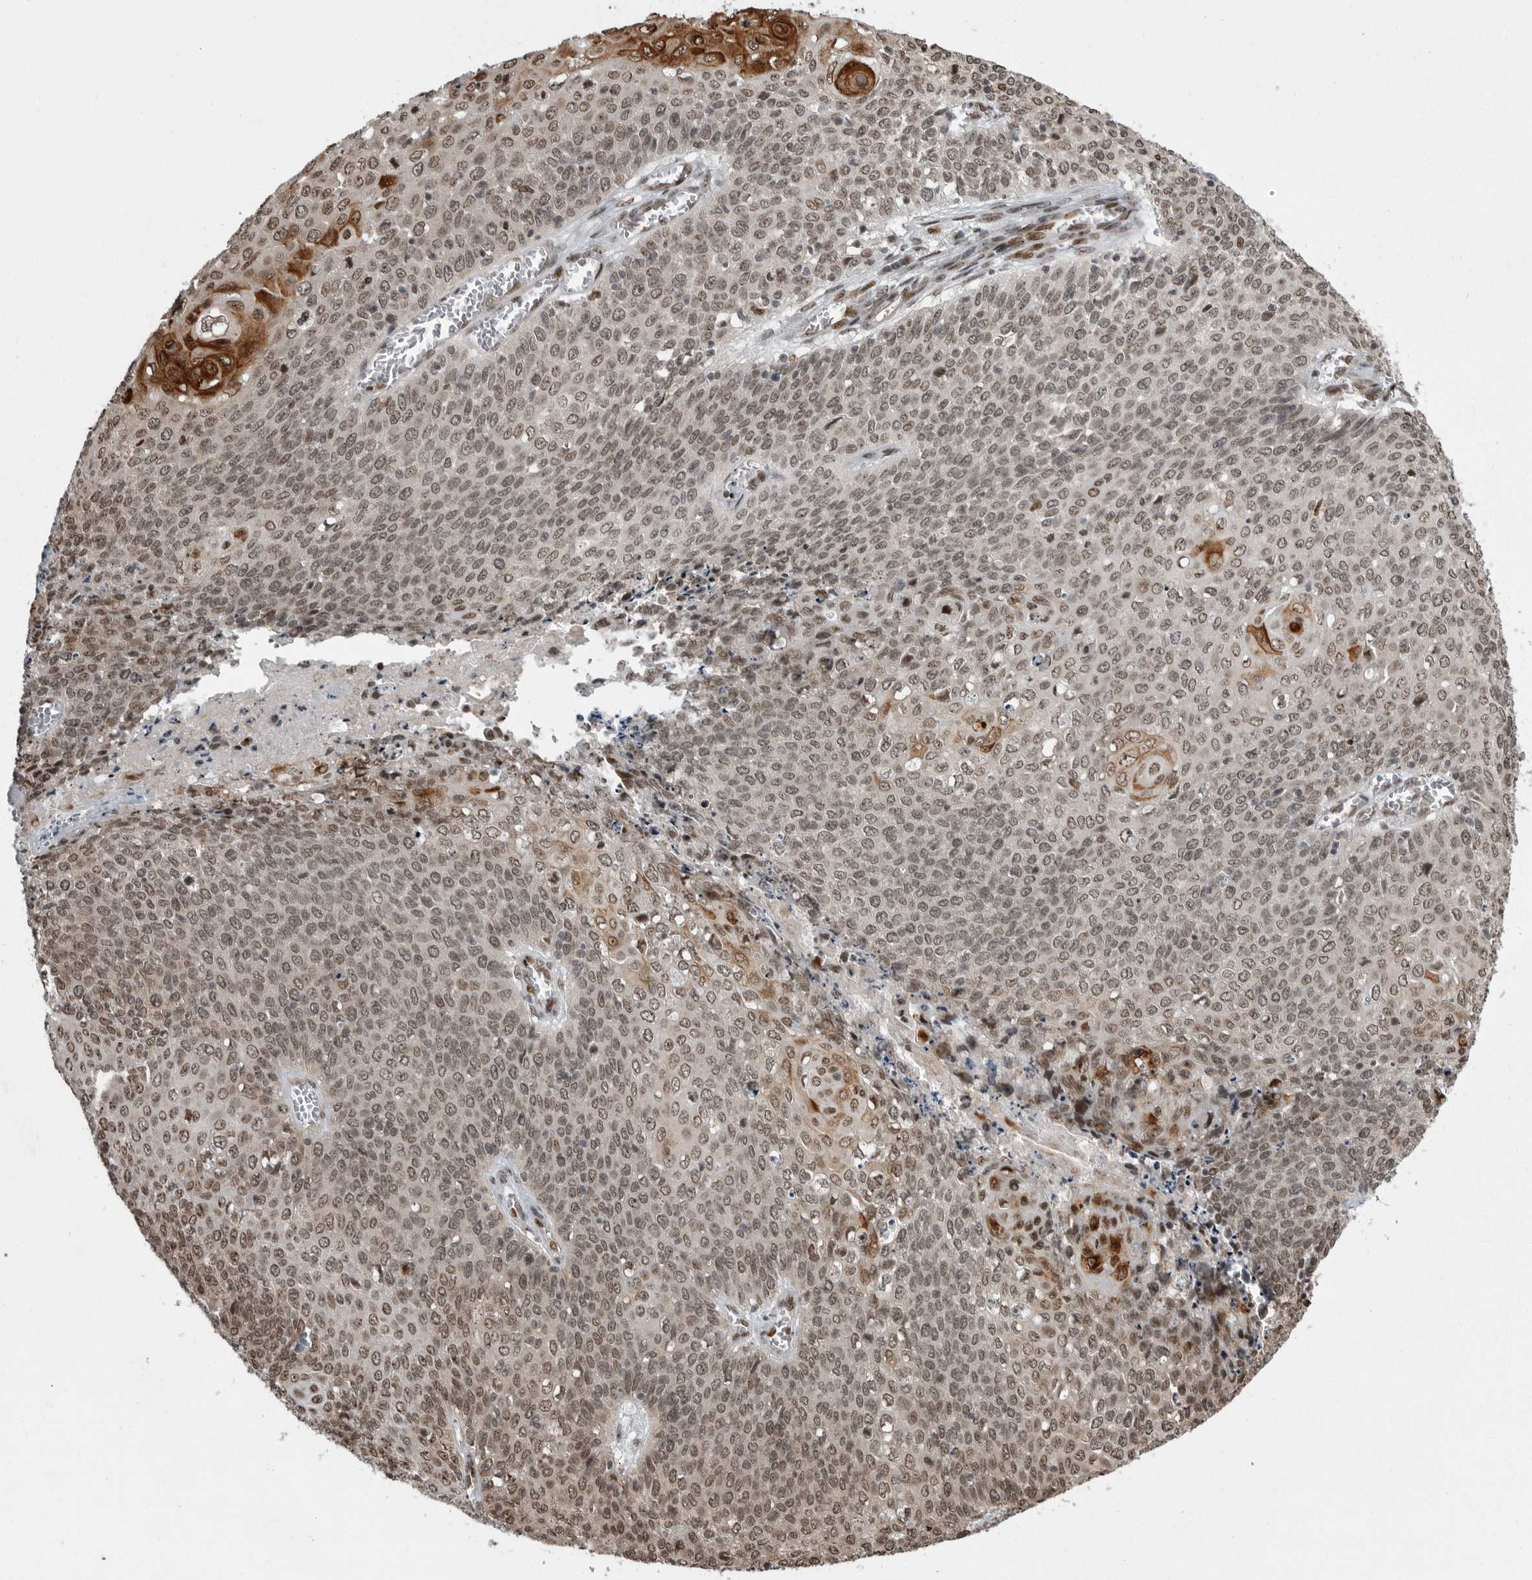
{"staining": {"intensity": "moderate", "quantity": ">75%", "location": "nuclear"}, "tissue": "cervical cancer", "cell_type": "Tumor cells", "image_type": "cancer", "snomed": [{"axis": "morphology", "description": "Squamous cell carcinoma, NOS"}, {"axis": "topography", "description": "Cervix"}], "caption": "DAB immunohistochemical staining of cervical cancer shows moderate nuclear protein expression in approximately >75% of tumor cells. The staining was performed using DAB, with brown indicating positive protein expression. Nuclei are stained blue with hematoxylin.", "gene": "YAF2", "patient": {"sex": "female", "age": 39}}